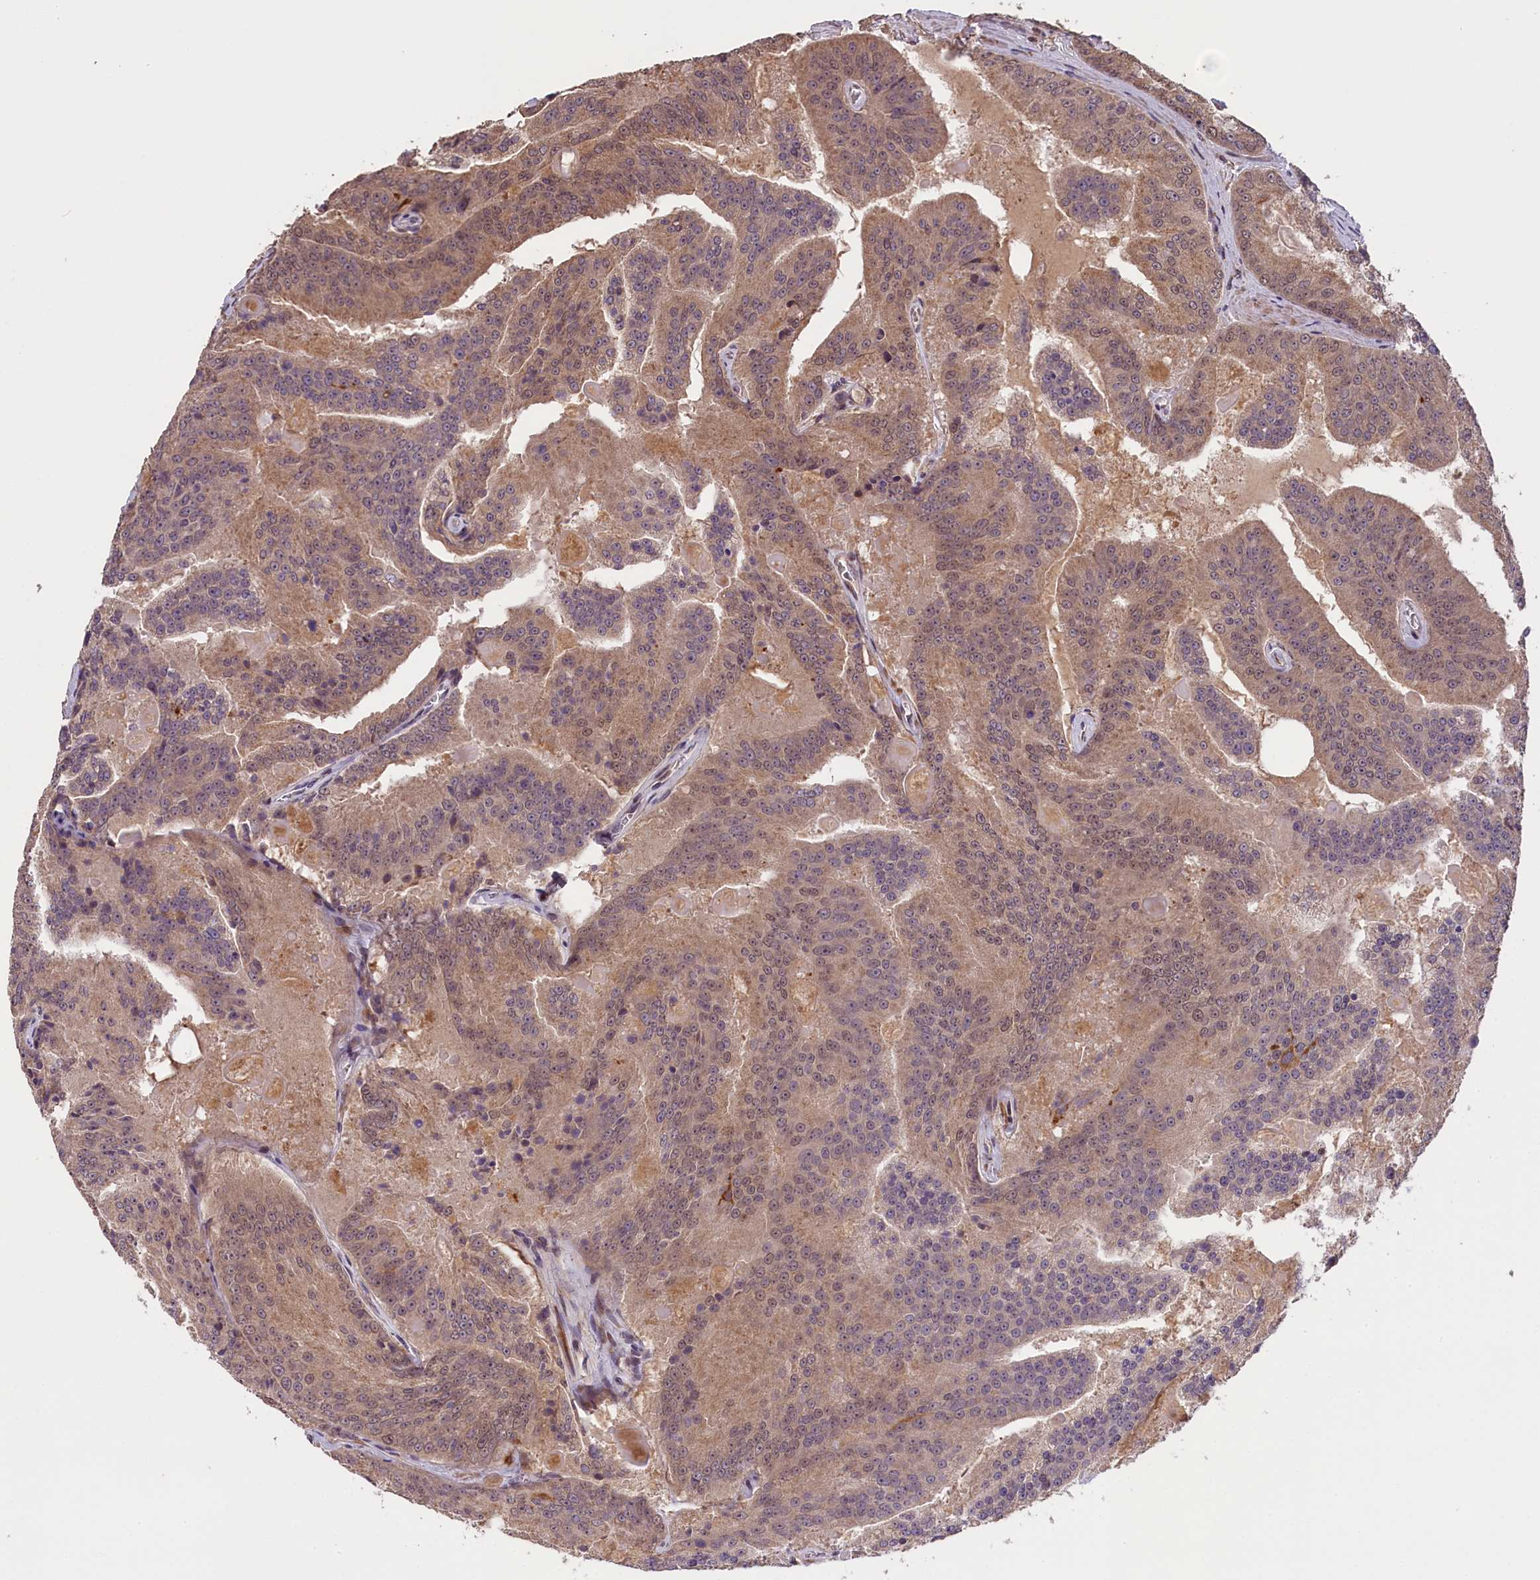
{"staining": {"intensity": "weak", "quantity": ">75%", "location": "cytoplasmic/membranous,nuclear"}, "tissue": "prostate cancer", "cell_type": "Tumor cells", "image_type": "cancer", "snomed": [{"axis": "morphology", "description": "Adenocarcinoma, High grade"}, {"axis": "topography", "description": "Prostate"}], "caption": "Prostate cancer (adenocarcinoma (high-grade)) was stained to show a protein in brown. There is low levels of weak cytoplasmic/membranous and nuclear expression in approximately >75% of tumor cells.", "gene": "DNAJB9", "patient": {"sex": "male", "age": 61}}